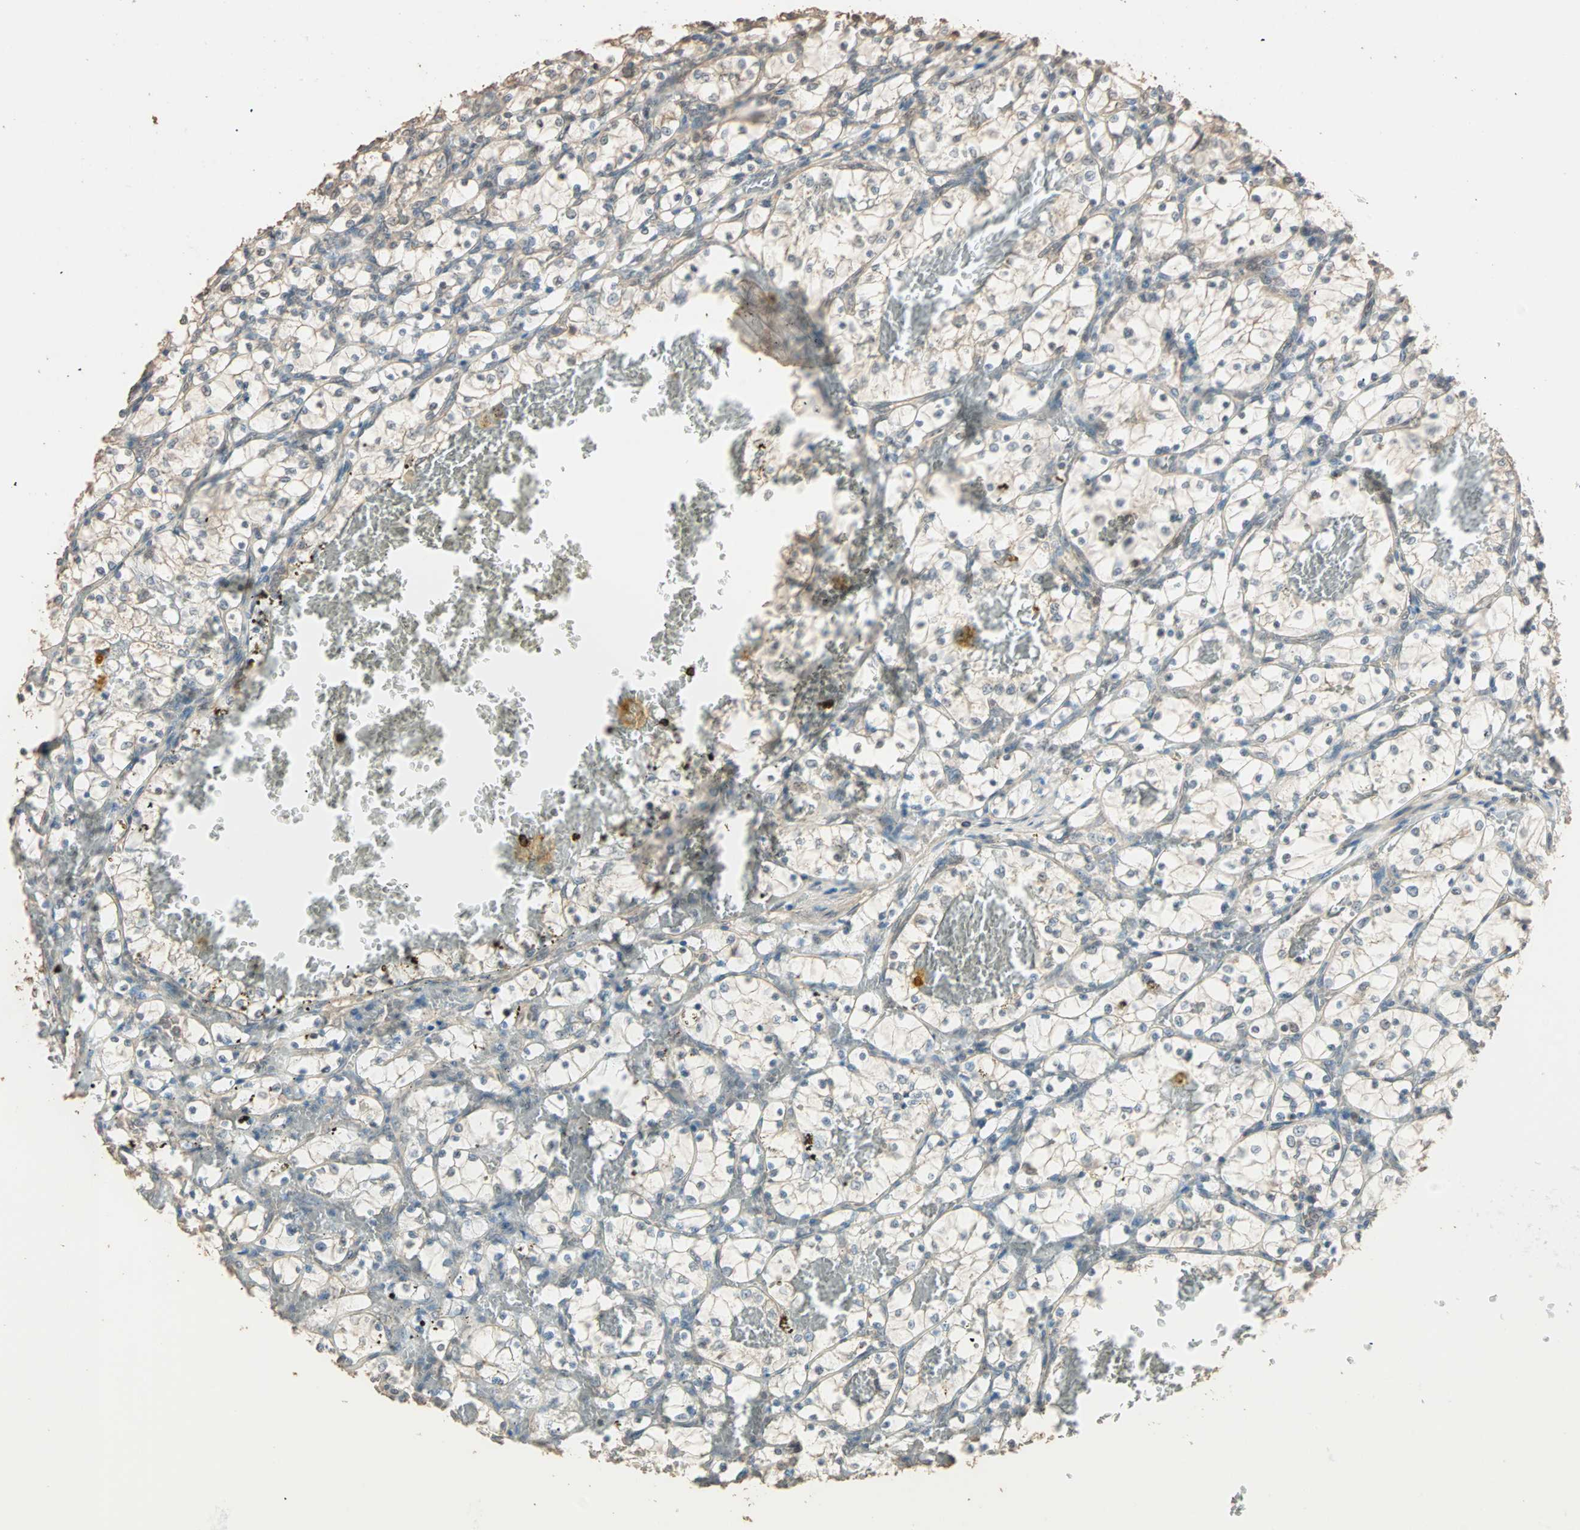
{"staining": {"intensity": "weak", "quantity": "25%-75%", "location": "cytoplasmic/membranous"}, "tissue": "renal cancer", "cell_type": "Tumor cells", "image_type": "cancer", "snomed": [{"axis": "morphology", "description": "Adenocarcinoma, NOS"}, {"axis": "topography", "description": "Kidney"}], "caption": "There is low levels of weak cytoplasmic/membranous expression in tumor cells of renal adenocarcinoma, as demonstrated by immunohistochemical staining (brown color).", "gene": "ZBTB33", "patient": {"sex": "female", "age": 69}}